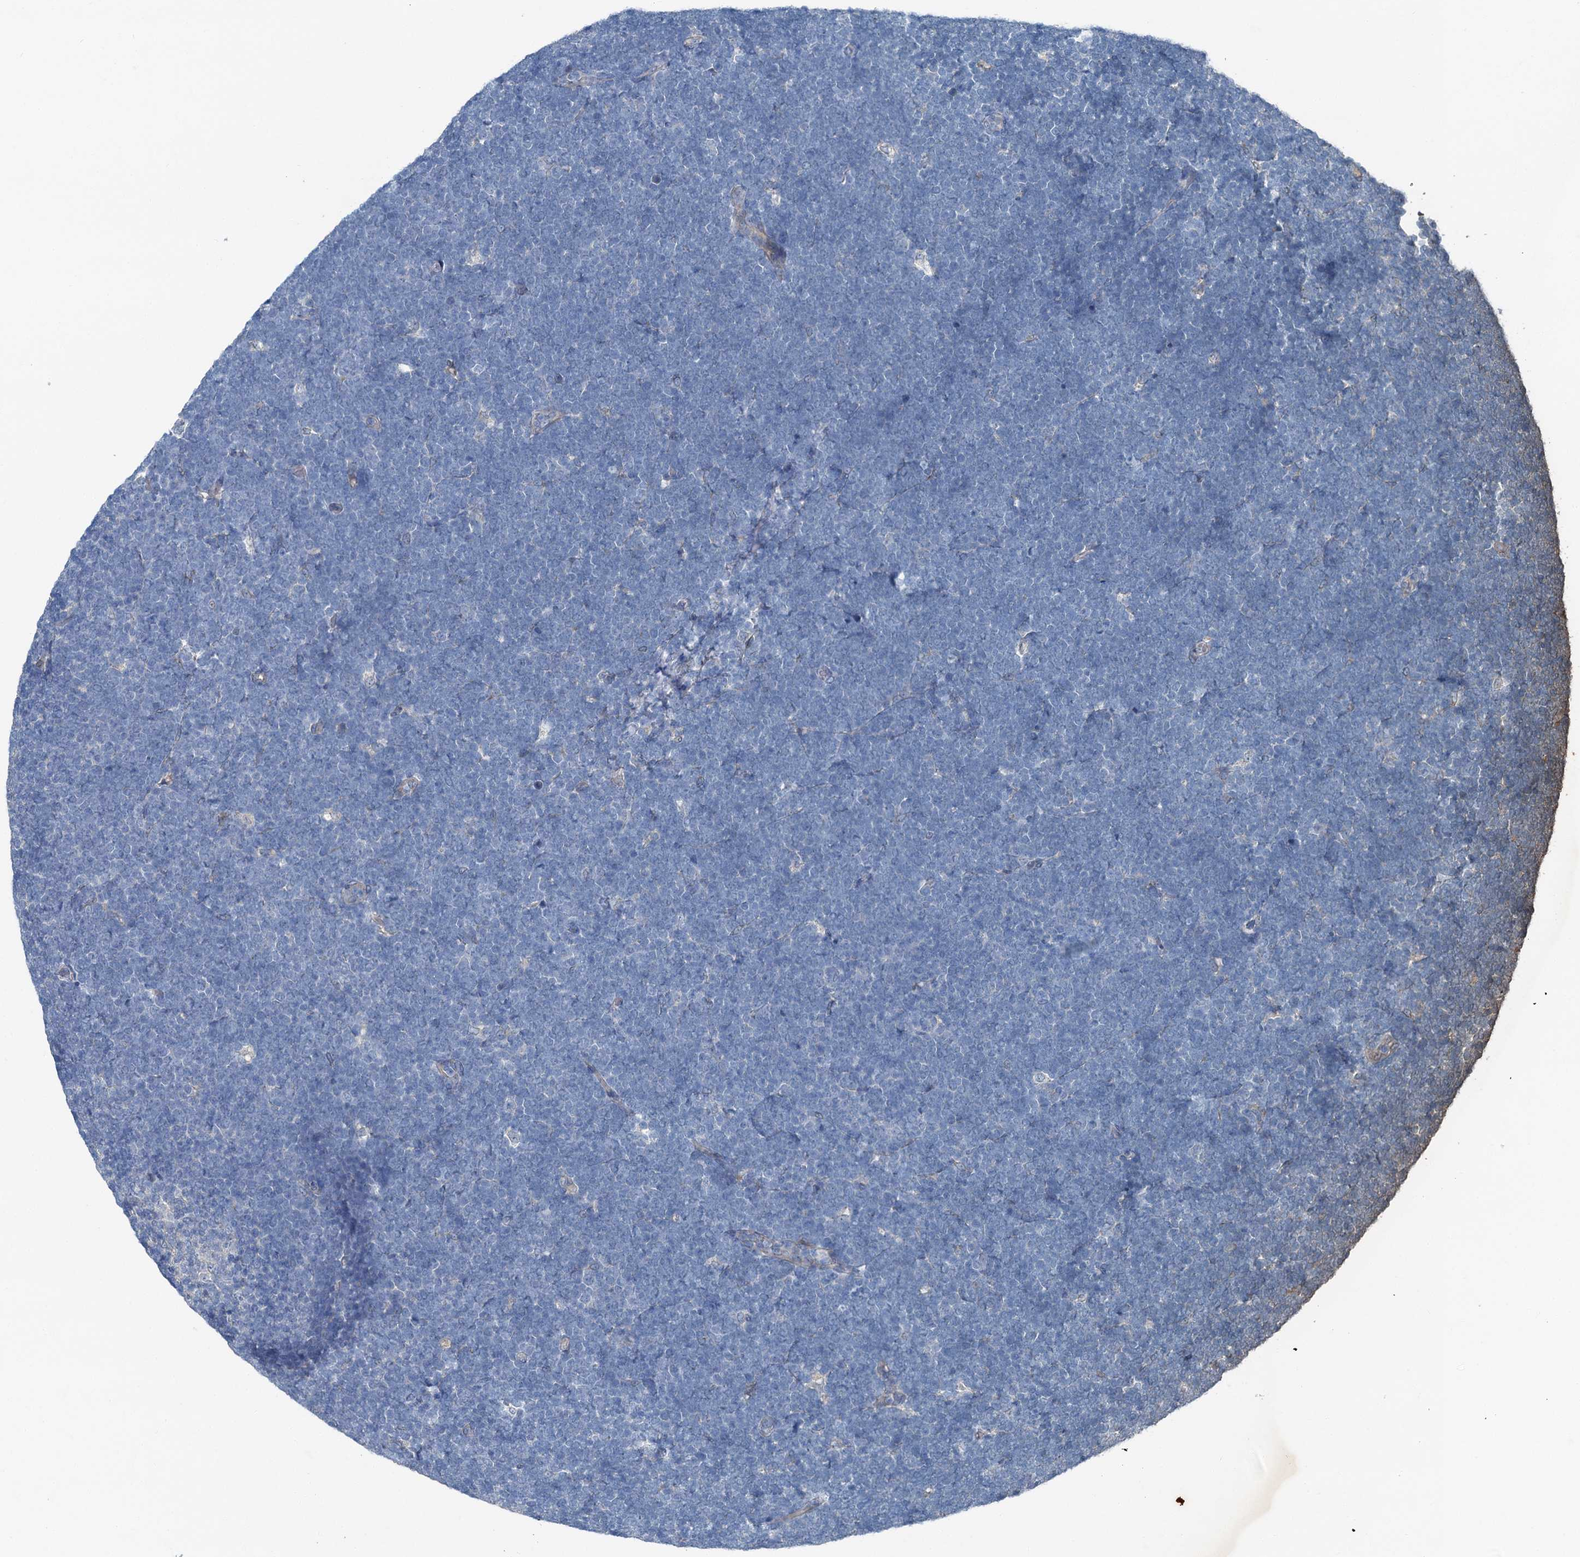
{"staining": {"intensity": "negative", "quantity": "none", "location": "none"}, "tissue": "lymphoma", "cell_type": "Tumor cells", "image_type": "cancer", "snomed": [{"axis": "morphology", "description": "Malignant lymphoma, non-Hodgkin's type, High grade"}, {"axis": "topography", "description": "Lymph node"}], "caption": "A micrograph of human lymphoma is negative for staining in tumor cells.", "gene": "C6orf120", "patient": {"sex": "male", "age": 13}}